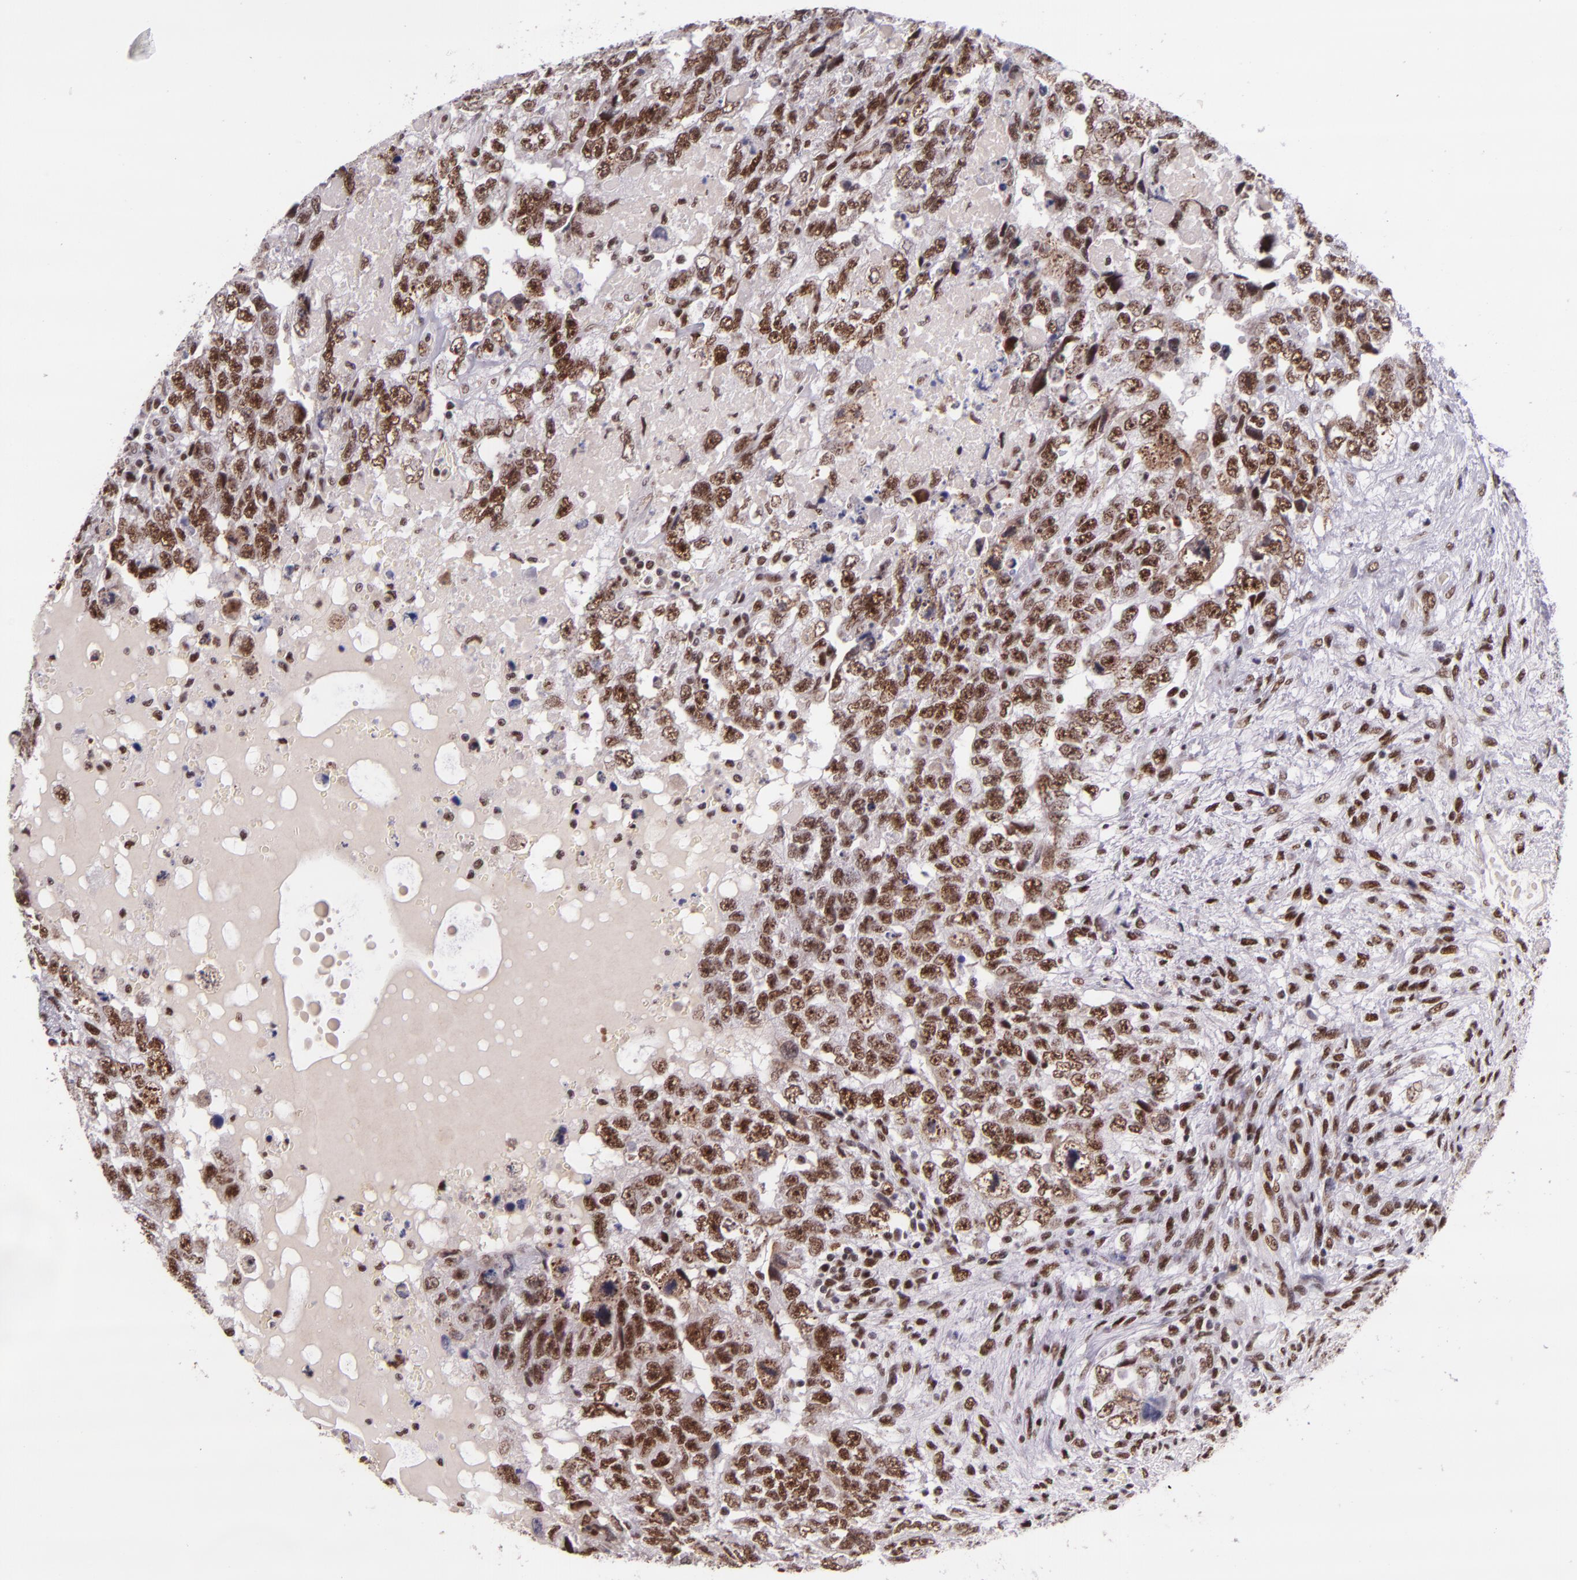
{"staining": {"intensity": "moderate", "quantity": ">75%", "location": "nuclear"}, "tissue": "testis cancer", "cell_type": "Tumor cells", "image_type": "cancer", "snomed": [{"axis": "morphology", "description": "Carcinoma, Embryonal, NOS"}, {"axis": "topography", "description": "Testis"}], "caption": "IHC micrograph of neoplastic tissue: testis cancer (embryonal carcinoma) stained using immunohistochemistry displays medium levels of moderate protein expression localized specifically in the nuclear of tumor cells, appearing as a nuclear brown color.", "gene": "GPKOW", "patient": {"sex": "male", "age": 36}}